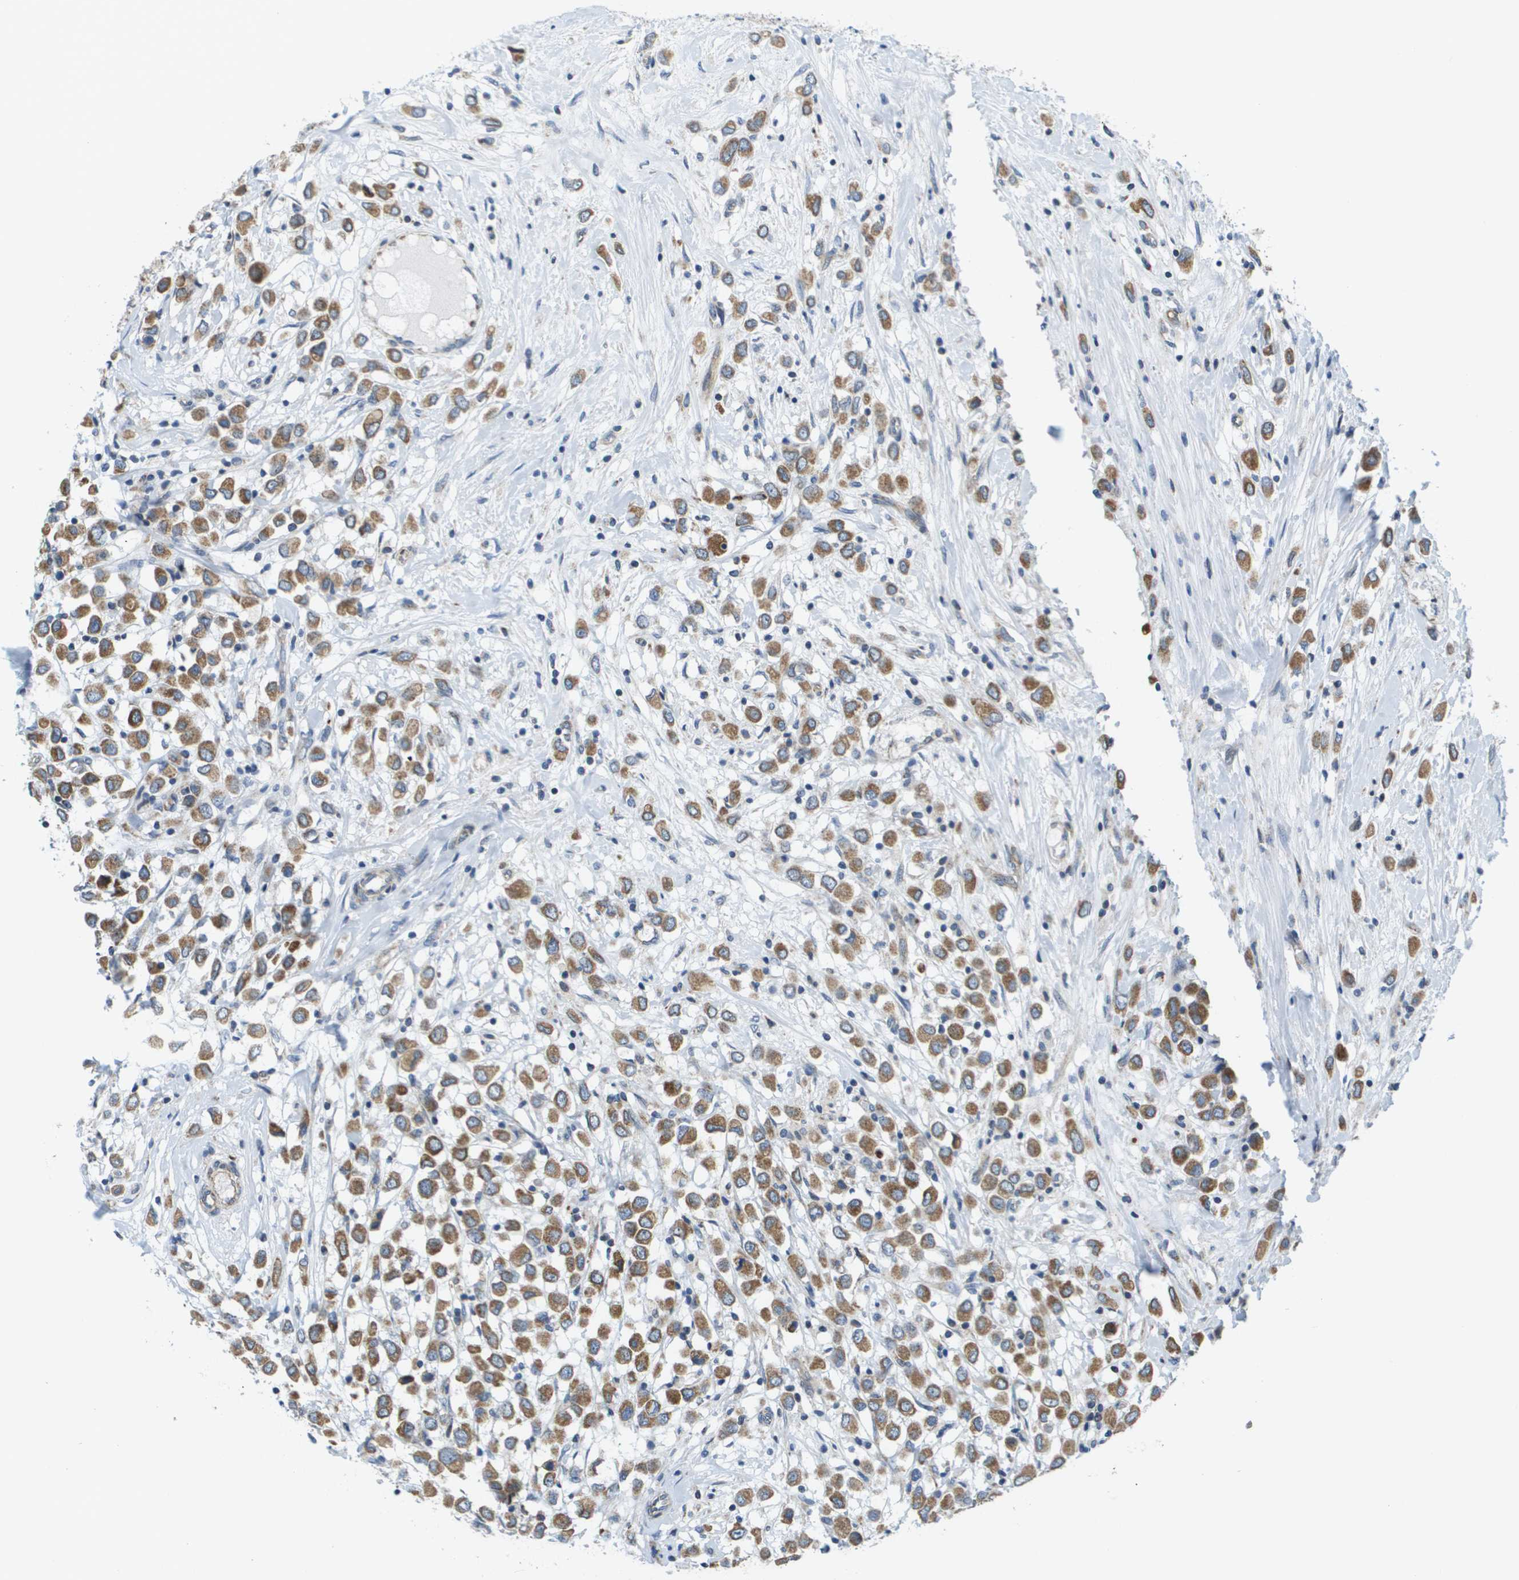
{"staining": {"intensity": "moderate", "quantity": ">75%", "location": "cytoplasmic/membranous"}, "tissue": "breast cancer", "cell_type": "Tumor cells", "image_type": "cancer", "snomed": [{"axis": "morphology", "description": "Duct carcinoma"}, {"axis": "topography", "description": "Breast"}], "caption": "IHC staining of breast cancer, which exhibits medium levels of moderate cytoplasmic/membranous positivity in approximately >75% of tumor cells indicating moderate cytoplasmic/membranous protein staining. The staining was performed using DAB (brown) for protein detection and nuclei were counterstained in hematoxylin (blue).", "gene": "KRT23", "patient": {"sex": "female", "age": 61}}